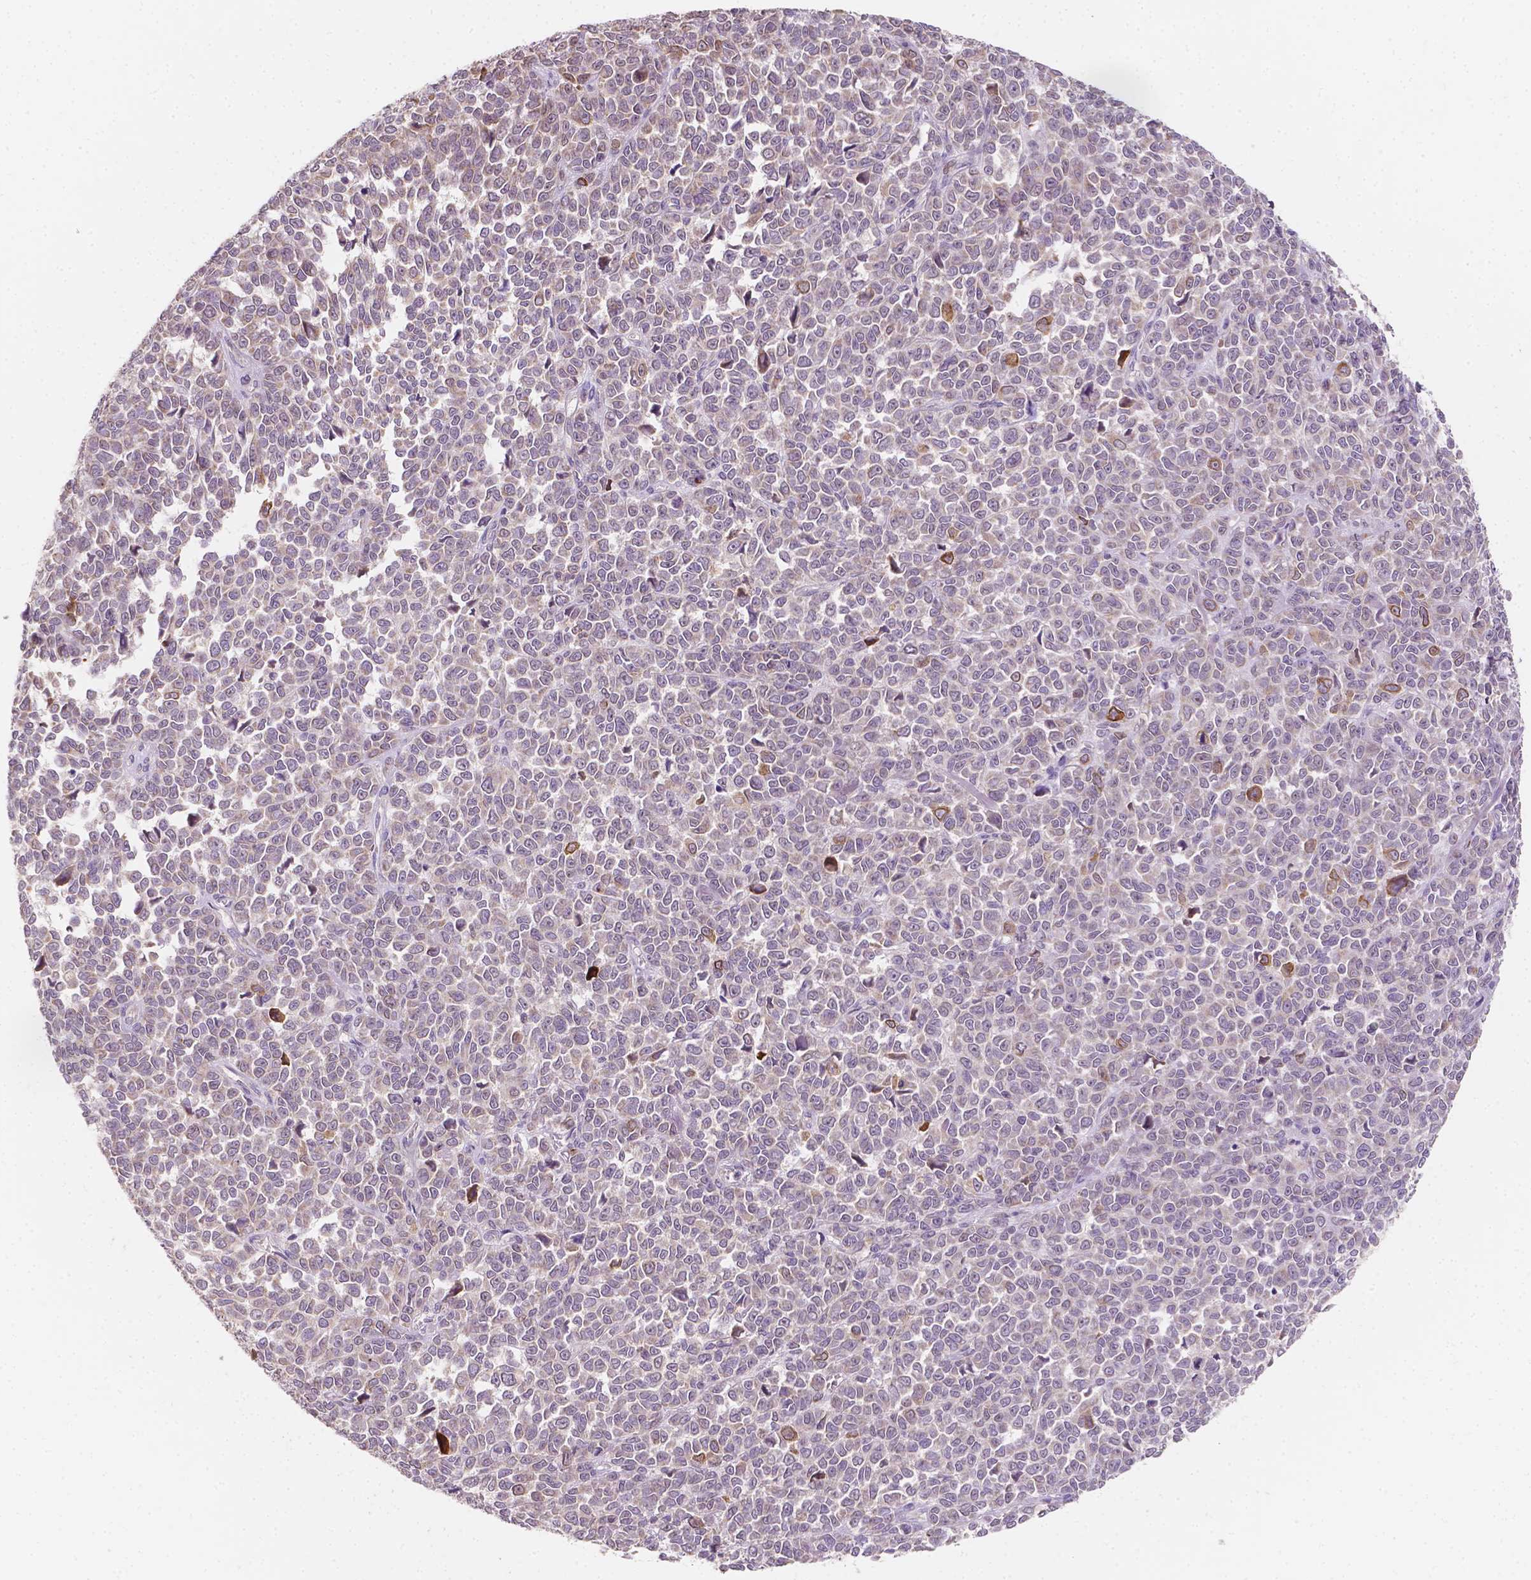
{"staining": {"intensity": "negative", "quantity": "none", "location": "none"}, "tissue": "melanoma", "cell_type": "Tumor cells", "image_type": "cancer", "snomed": [{"axis": "morphology", "description": "Malignant melanoma, NOS"}, {"axis": "topography", "description": "Skin"}], "caption": "Melanoma stained for a protein using immunohistochemistry (IHC) displays no positivity tumor cells.", "gene": "SIRT2", "patient": {"sex": "female", "age": 95}}